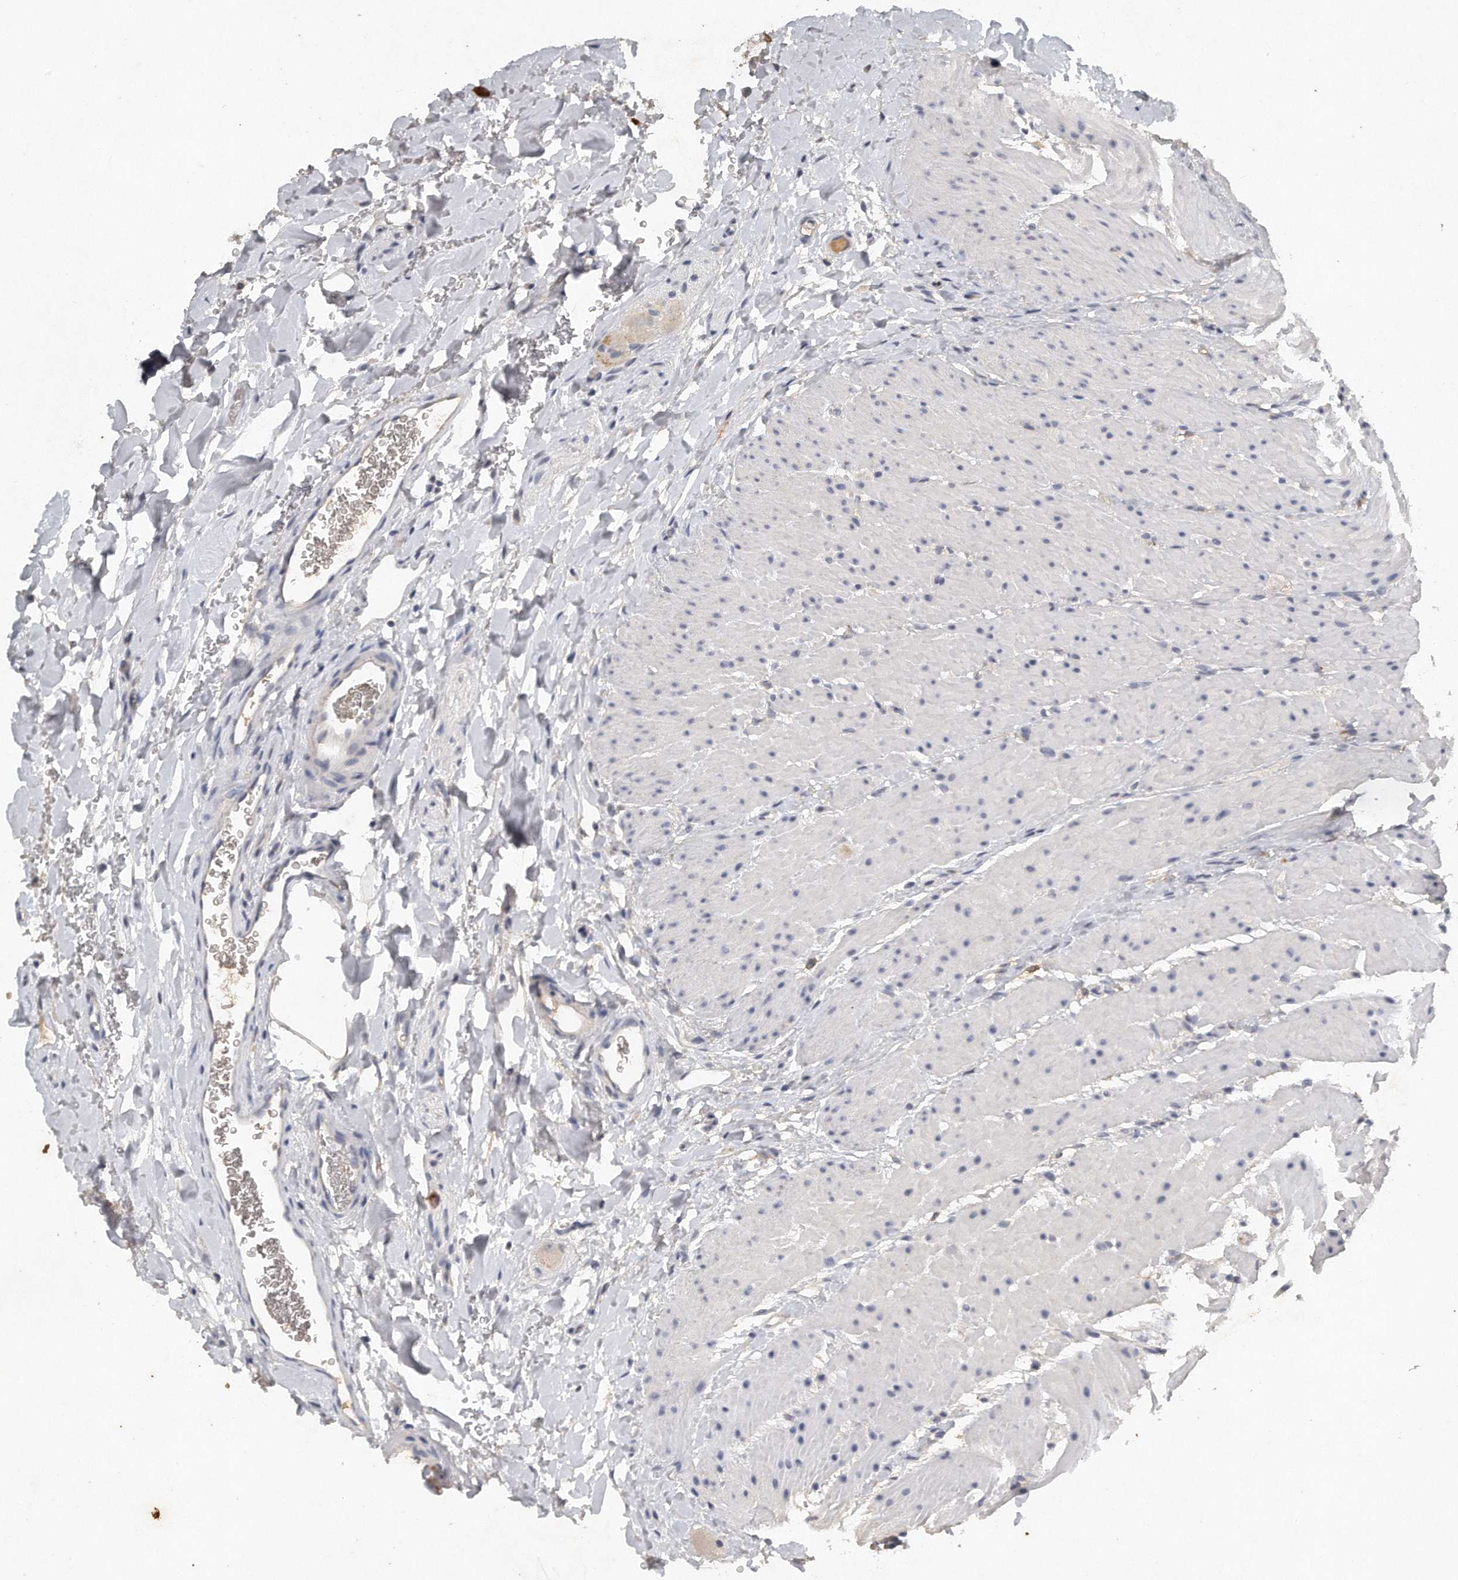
{"staining": {"intensity": "weak", "quantity": "25%-75%", "location": "cytoplasmic/membranous"}, "tissue": "colon", "cell_type": "Endothelial cells", "image_type": "normal", "snomed": [{"axis": "morphology", "description": "Normal tissue, NOS"}, {"axis": "topography", "description": "Colon"}], "caption": "High-magnification brightfield microscopy of normal colon stained with DAB (brown) and counterstained with hematoxylin (blue). endothelial cells exhibit weak cytoplasmic/membranous positivity is identified in about25%-75% of cells.", "gene": "CAMK1", "patient": {"sex": "female", "age": 62}}